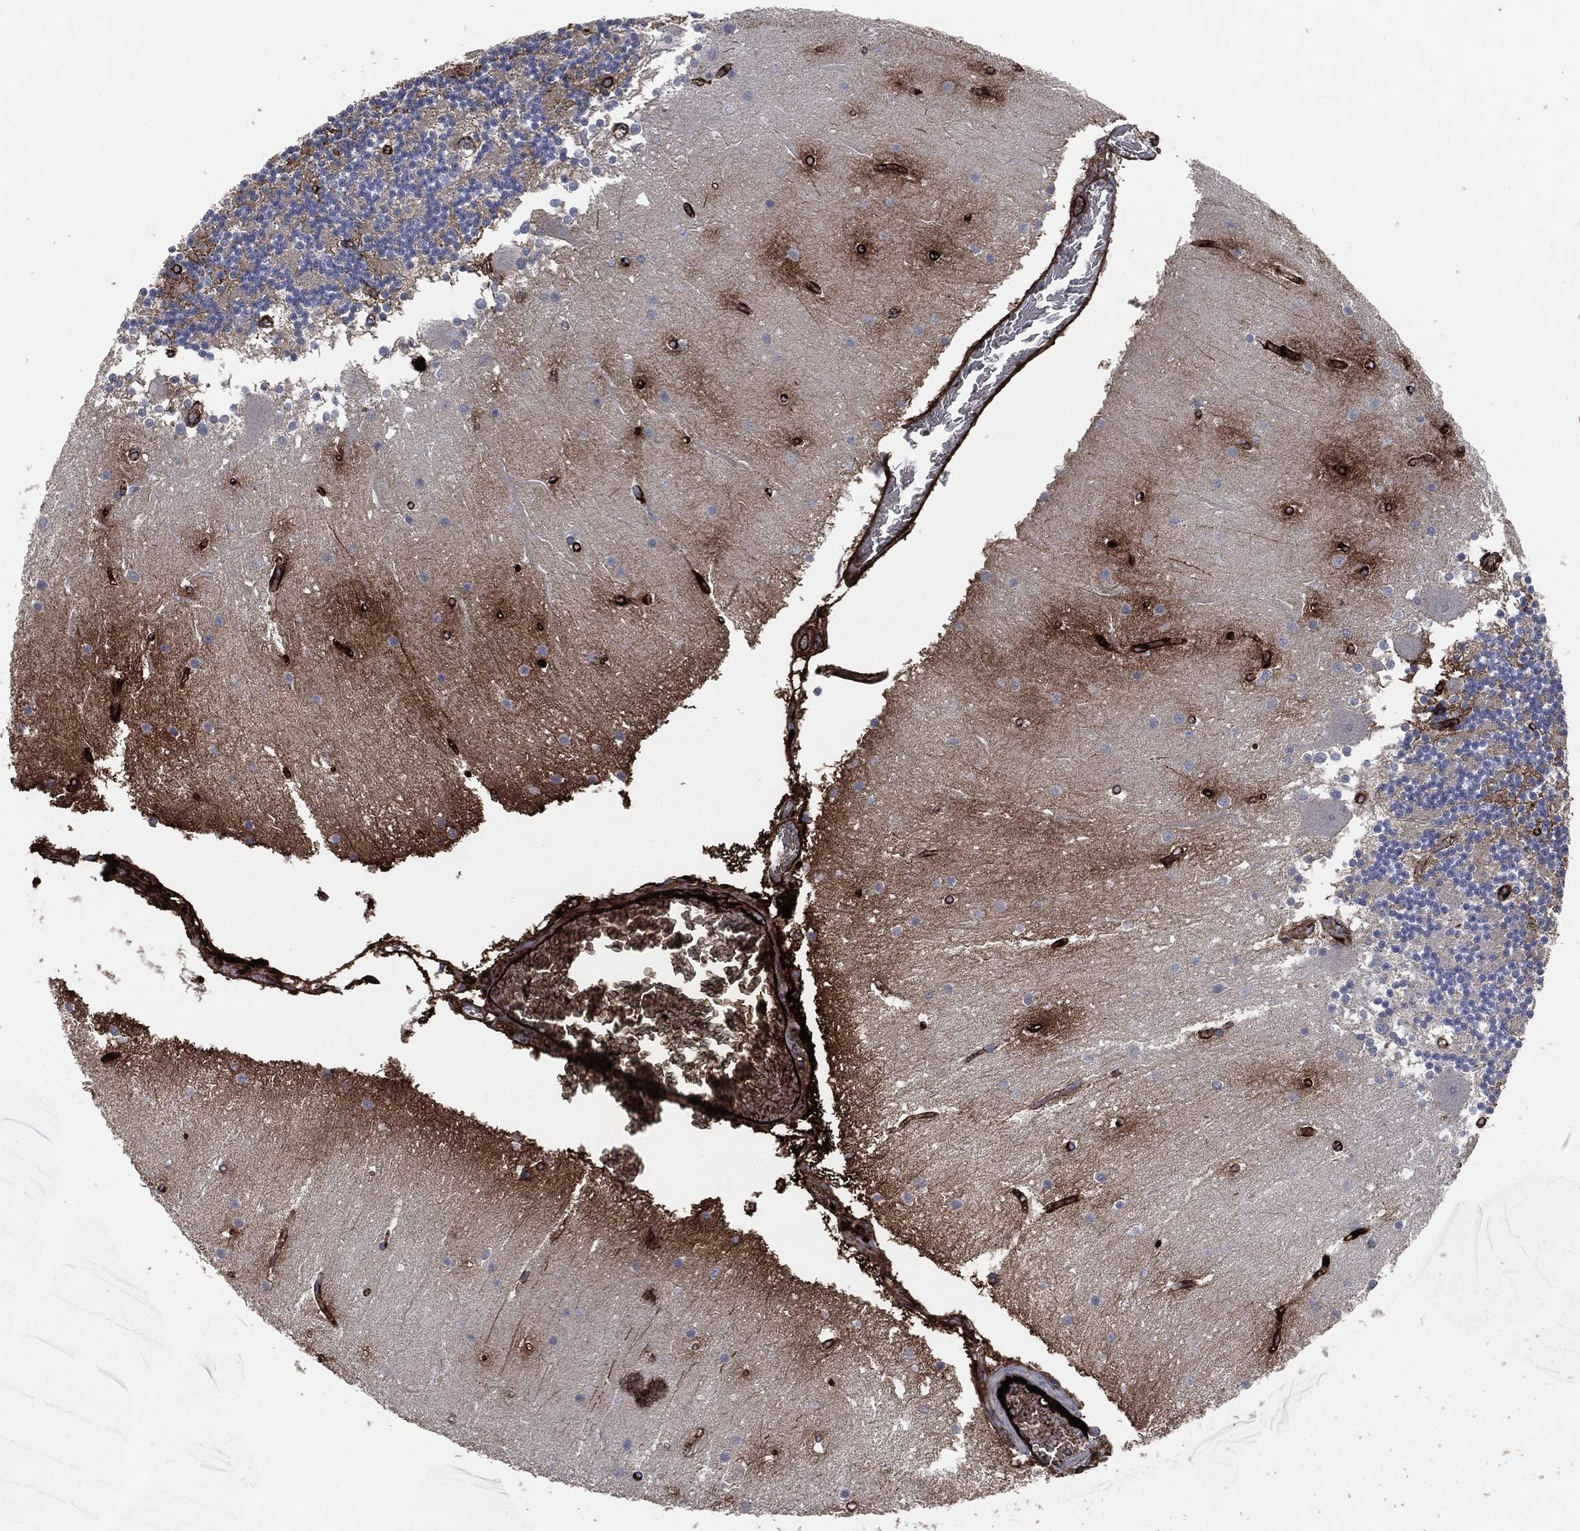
{"staining": {"intensity": "negative", "quantity": "none", "location": "none"}, "tissue": "cerebellum", "cell_type": "Cells in granular layer", "image_type": "normal", "snomed": [{"axis": "morphology", "description": "Normal tissue, NOS"}, {"axis": "topography", "description": "Cerebellum"}], "caption": "Cells in granular layer are negative for protein expression in normal human cerebellum. (DAB IHC, high magnification).", "gene": "APOB", "patient": {"sex": "female", "age": 28}}